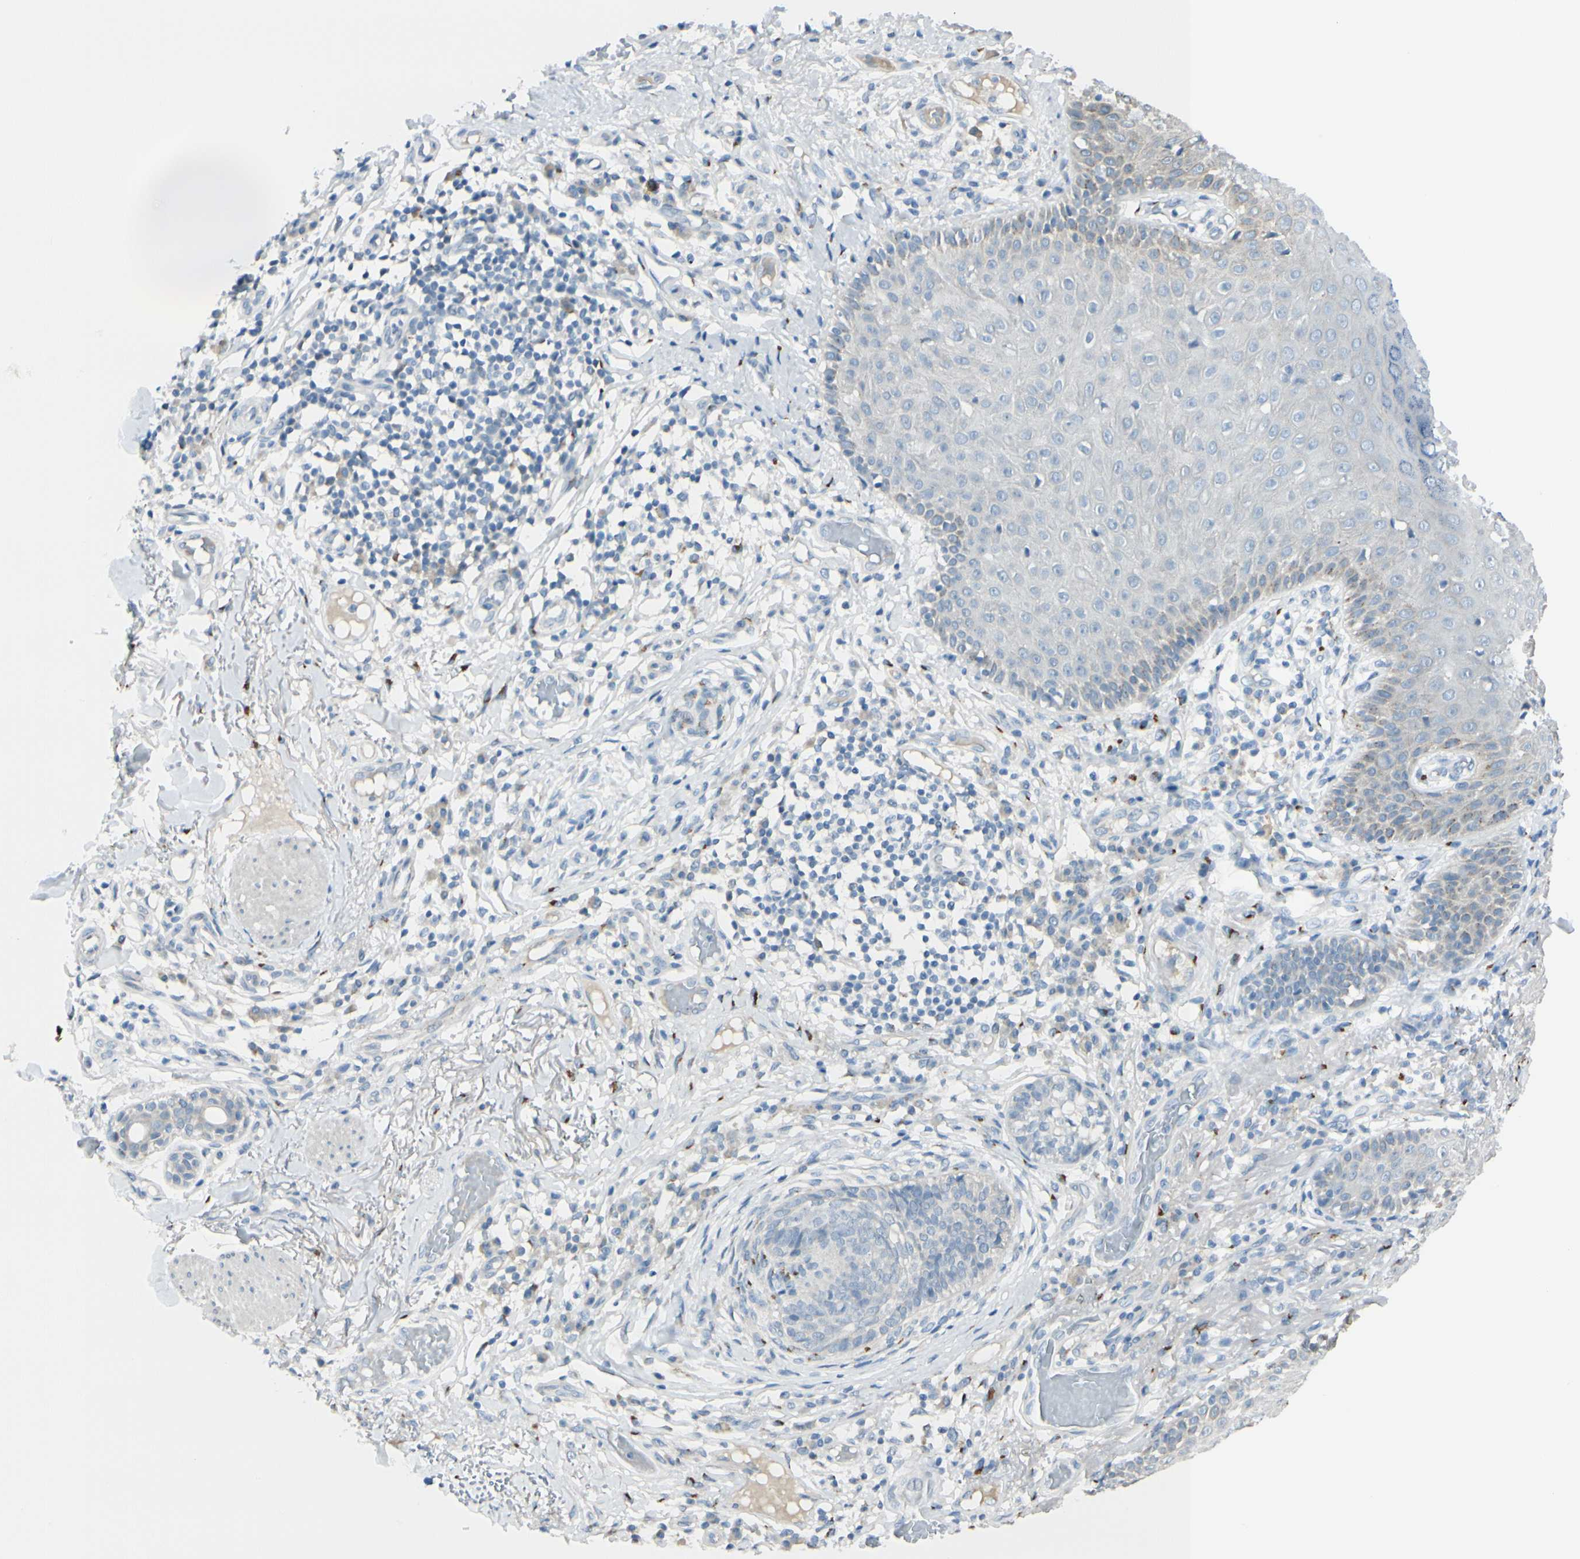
{"staining": {"intensity": "negative", "quantity": "none", "location": "none"}, "tissue": "skin cancer", "cell_type": "Tumor cells", "image_type": "cancer", "snomed": [{"axis": "morphology", "description": "Normal tissue, NOS"}, {"axis": "morphology", "description": "Basal cell carcinoma"}, {"axis": "topography", "description": "Skin"}], "caption": "High magnification brightfield microscopy of skin cancer (basal cell carcinoma) stained with DAB (brown) and counterstained with hematoxylin (blue): tumor cells show no significant expression.", "gene": "GALNT5", "patient": {"sex": "male", "age": 52}}